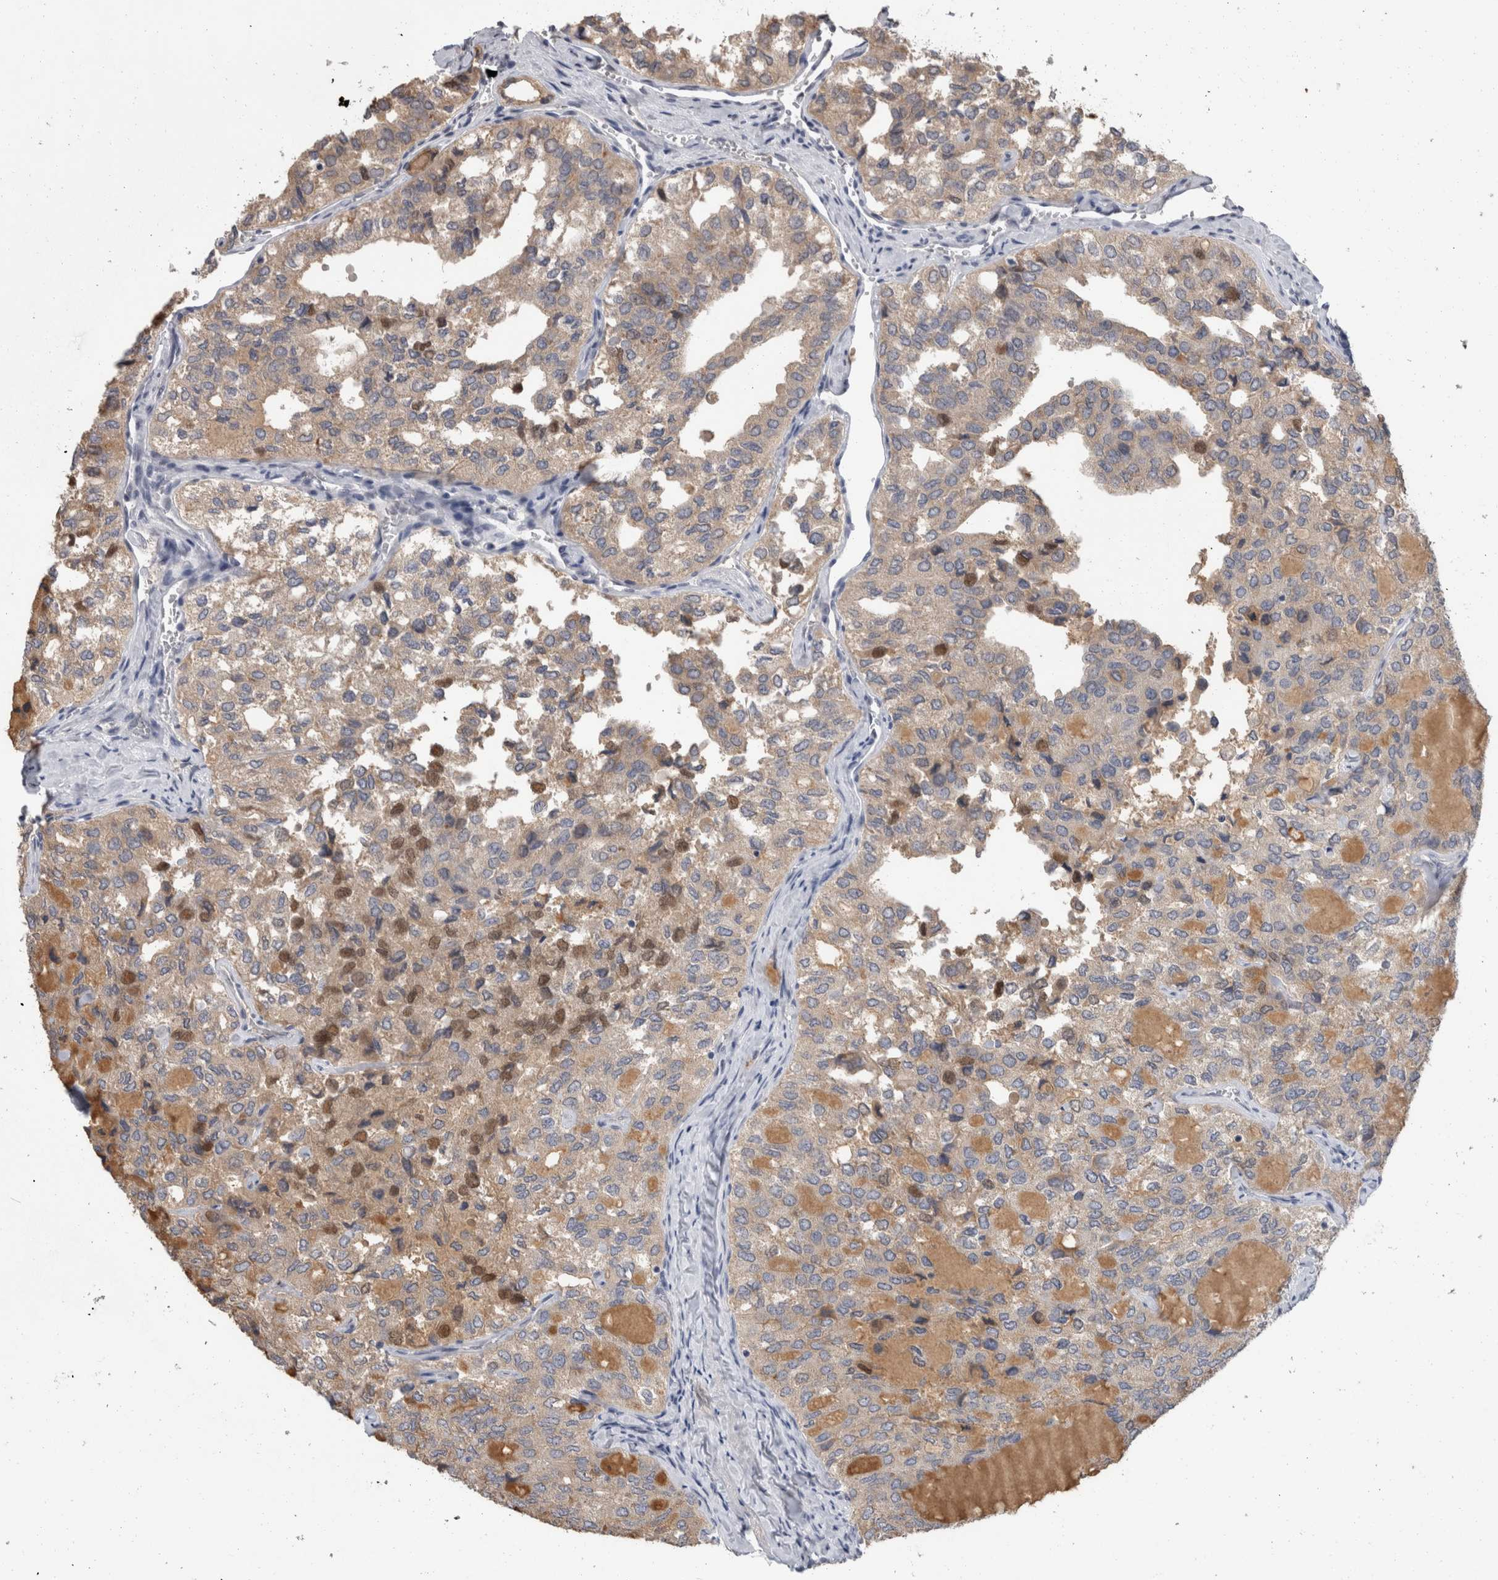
{"staining": {"intensity": "weak", "quantity": ">75%", "location": "cytoplasmic/membranous"}, "tissue": "thyroid cancer", "cell_type": "Tumor cells", "image_type": "cancer", "snomed": [{"axis": "morphology", "description": "Follicular adenoma carcinoma, NOS"}, {"axis": "topography", "description": "Thyroid gland"}], "caption": "High-power microscopy captured an immunohistochemistry (IHC) image of follicular adenoma carcinoma (thyroid), revealing weak cytoplasmic/membranous positivity in approximately >75% of tumor cells.", "gene": "FHOD3", "patient": {"sex": "male", "age": 75}}